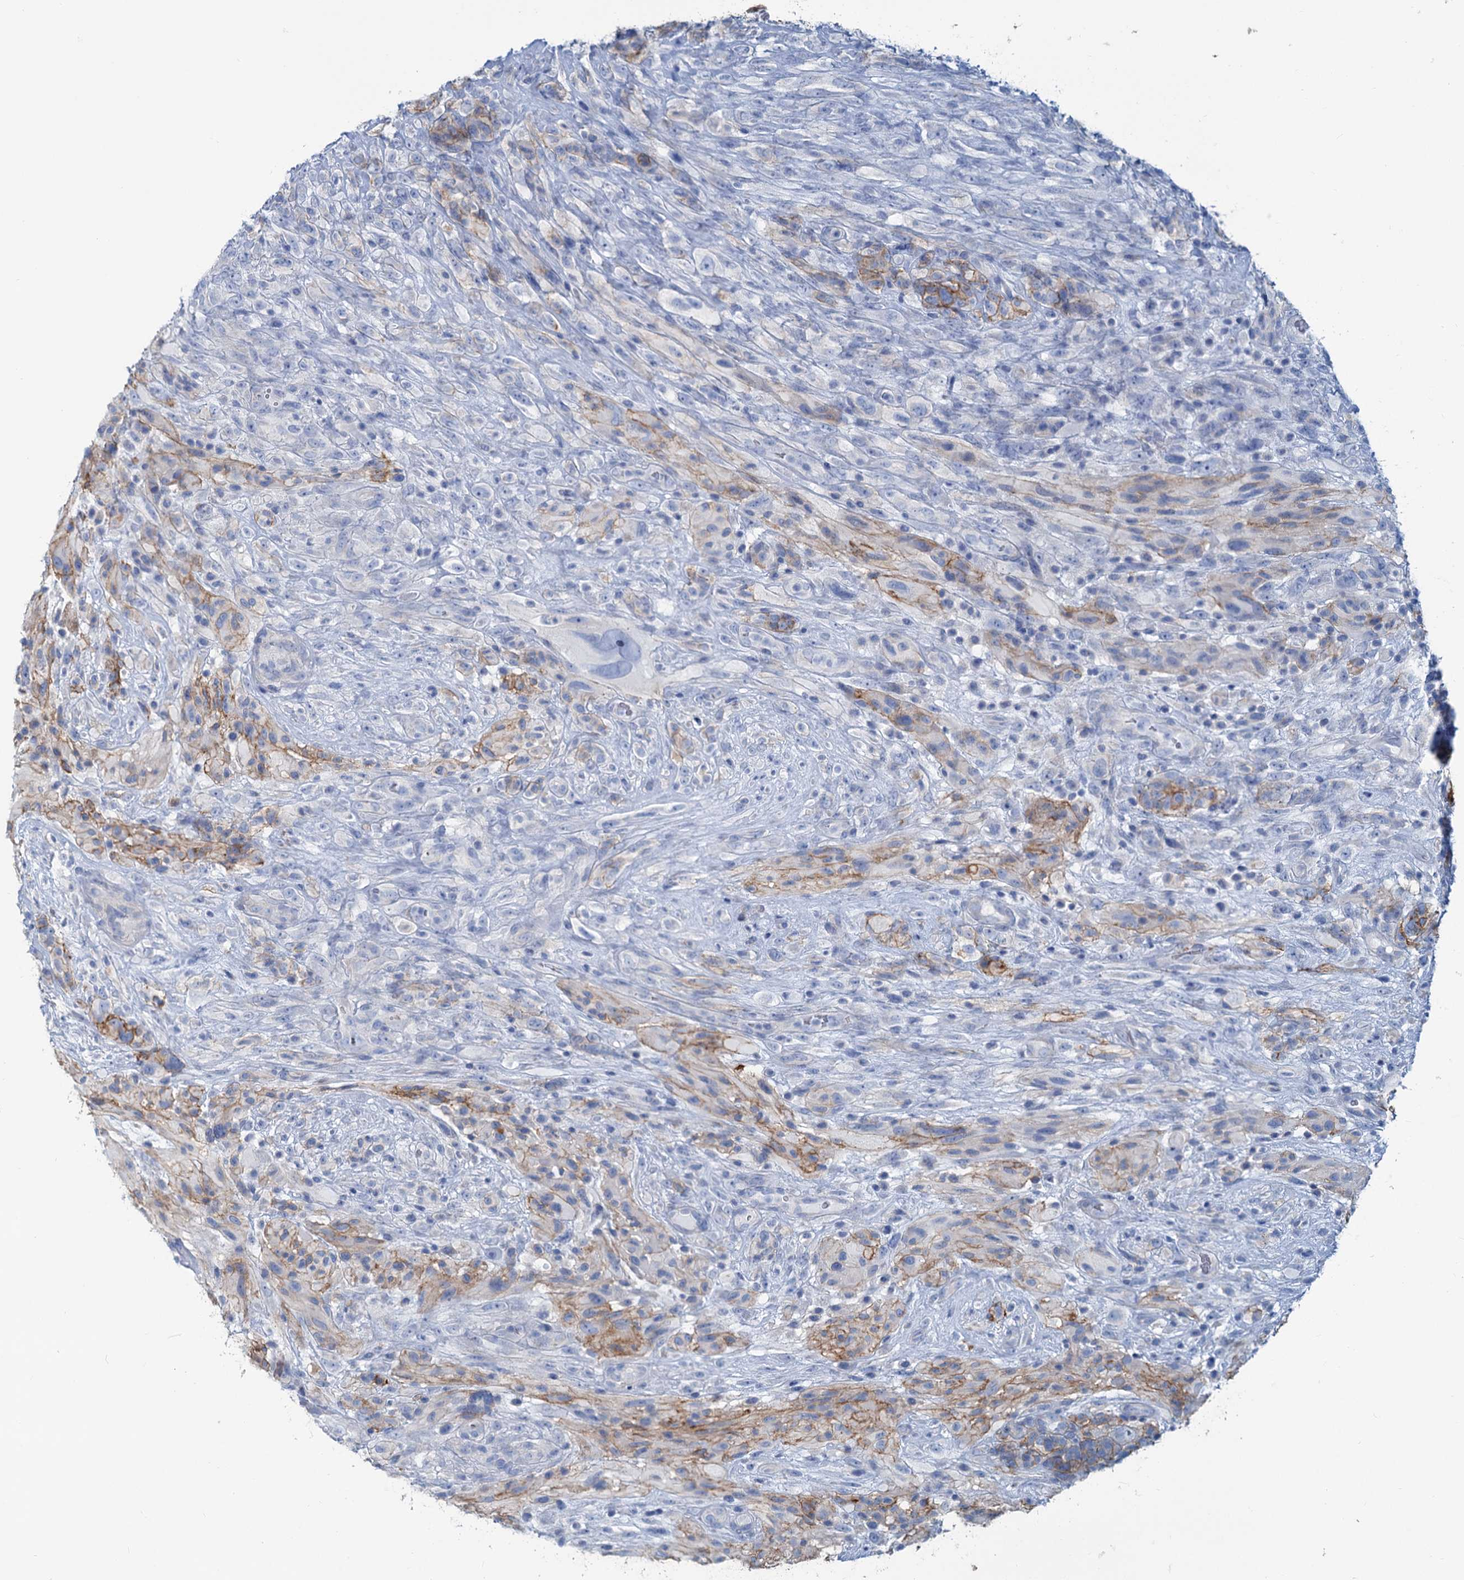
{"staining": {"intensity": "negative", "quantity": "none", "location": "none"}, "tissue": "glioma", "cell_type": "Tumor cells", "image_type": "cancer", "snomed": [{"axis": "morphology", "description": "Glioma, malignant, High grade"}, {"axis": "topography", "description": "Brain"}], "caption": "DAB (3,3'-diaminobenzidine) immunohistochemical staining of human malignant glioma (high-grade) demonstrates no significant positivity in tumor cells.", "gene": "SLC1A3", "patient": {"sex": "male", "age": 61}}